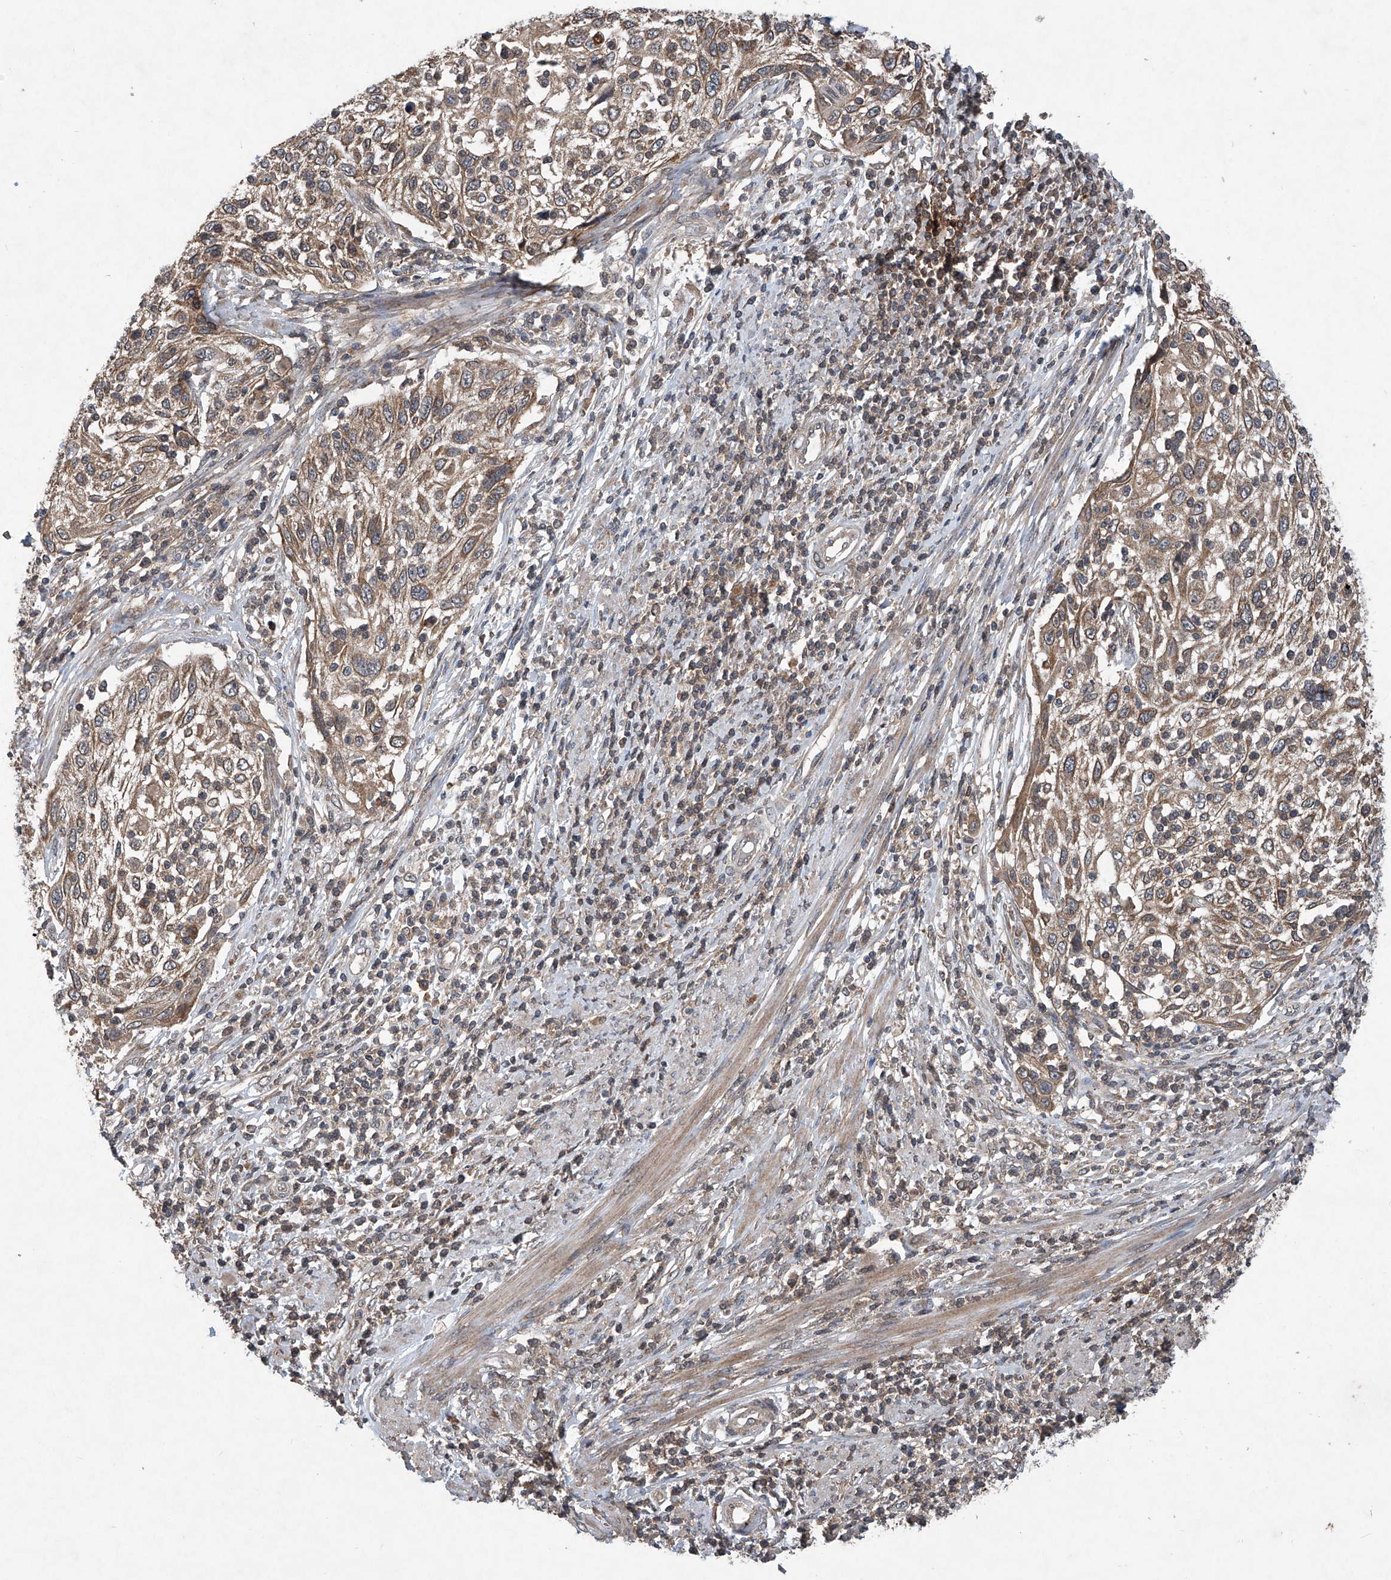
{"staining": {"intensity": "moderate", "quantity": ">75%", "location": "cytoplasmic/membranous"}, "tissue": "cervical cancer", "cell_type": "Tumor cells", "image_type": "cancer", "snomed": [{"axis": "morphology", "description": "Squamous cell carcinoma, NOS"}, {"axis": "topography", "description": "Cervix"}], "caption": "High-magnification brightfield microscopy of squamous cell carcinoma (cervical) stained with DAB (3,3'-diaminobenzidine) (brown) and counterstained with hematoxylin (blue). tumor cells exhibit moderate cytoplasmic/membranous expression is seen in about>75% of cells.", "gene": "SUMF2", "patient": {"sex": "female", "age": 70}}